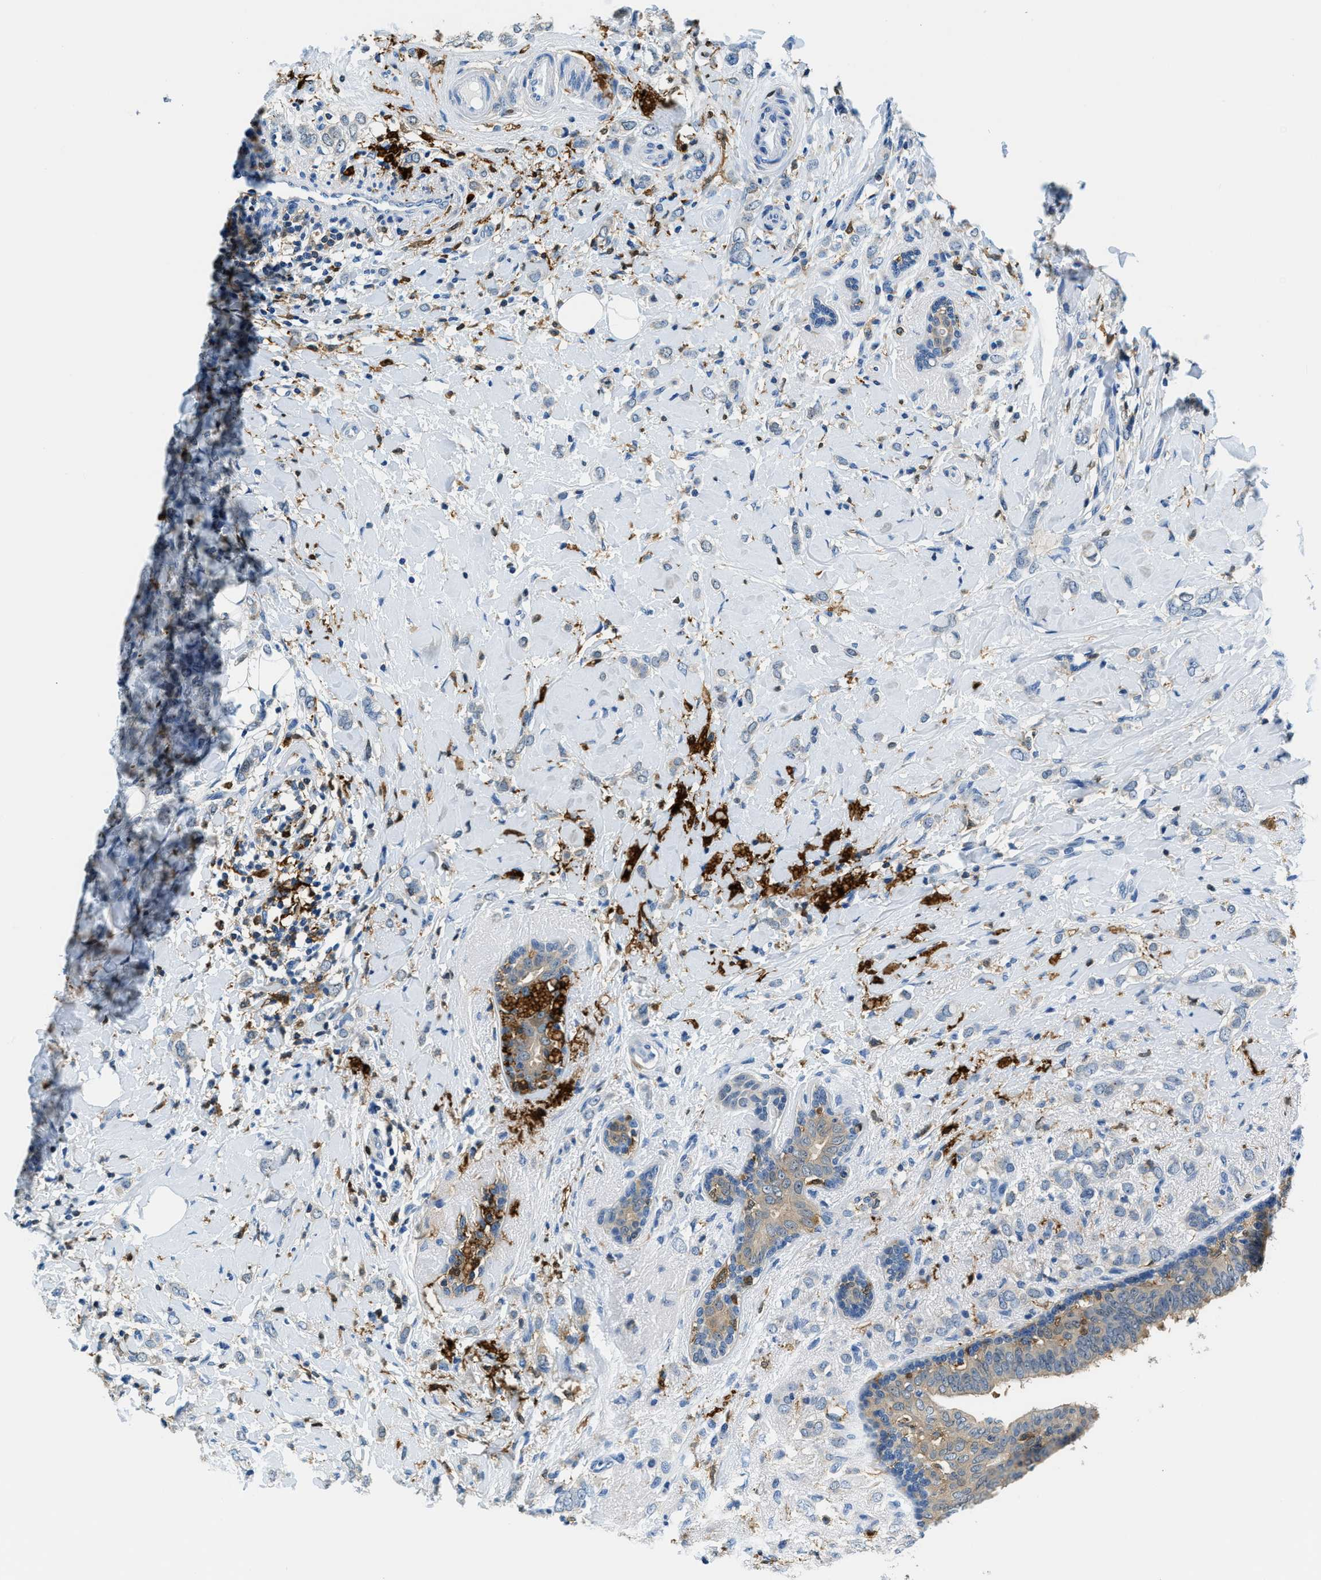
{"staining": {"intensity": "negative", "quantity": "none", "location": "none"}, "tissue": "breast cancer", "cell_type": "Tumor cells", "image_type": "cancer", "snomed": [{"axis": "morphology", "description": "Normal tissue, NOS"}, {"axis": "morphology", "description": "Lobular carcinoma"}, {"axis": "topography", "description": "Breast"}], "caption": "Image shows no protein expression in tumor cells of lobular carcinoma (breast) tissue.", "gene": "CAPG", "patient": {"sex": "female", "age": 47}}